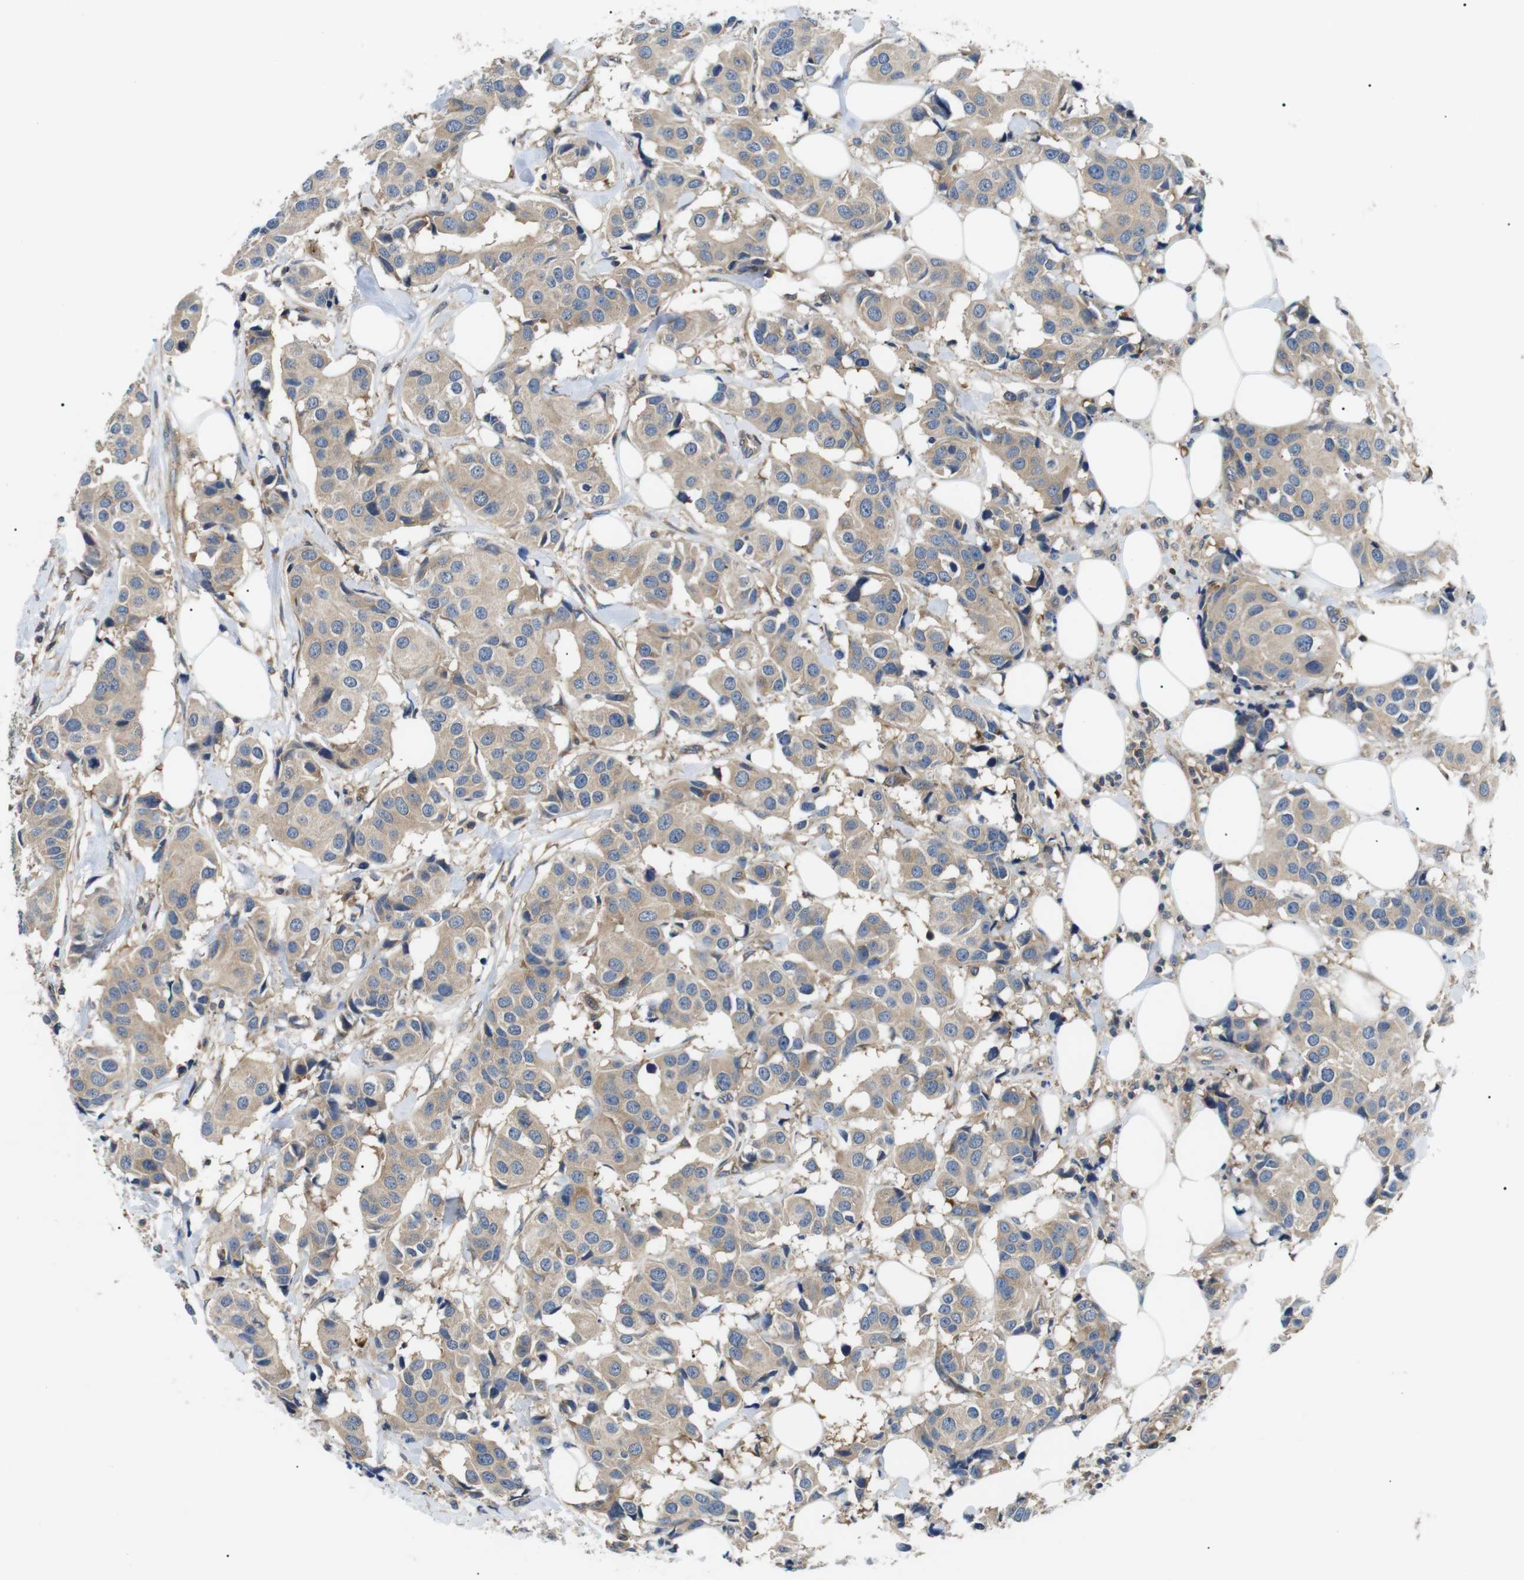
{"staining": {"intensity": "weak", "quantity": ">75%", "location": "cytoplasmic/membranous"}, "tissue": "breast cancer", "cell_type": "Tumor cells", "image_type": "cancer", "snomed": [{"axis": "morphology", "description": "Normal tissue, NOS"}, {"axis": "morphology", "description": "Duct carcinoma"}, {"axis": "topography", "description": "Breast"}], "caption": "The micrograph demonstrates staining of breast invasive ductal carcinoma, revealing weak cytoplasmic/membranous protein staining (brown color) within tumor cells. The staining was performed using DAB, with brown indicating positive protein expression. Nuclei are stained blue with hematoxylin.", "gene": "DIPK1A", "patient": {"sex": "female", "age": 39}}